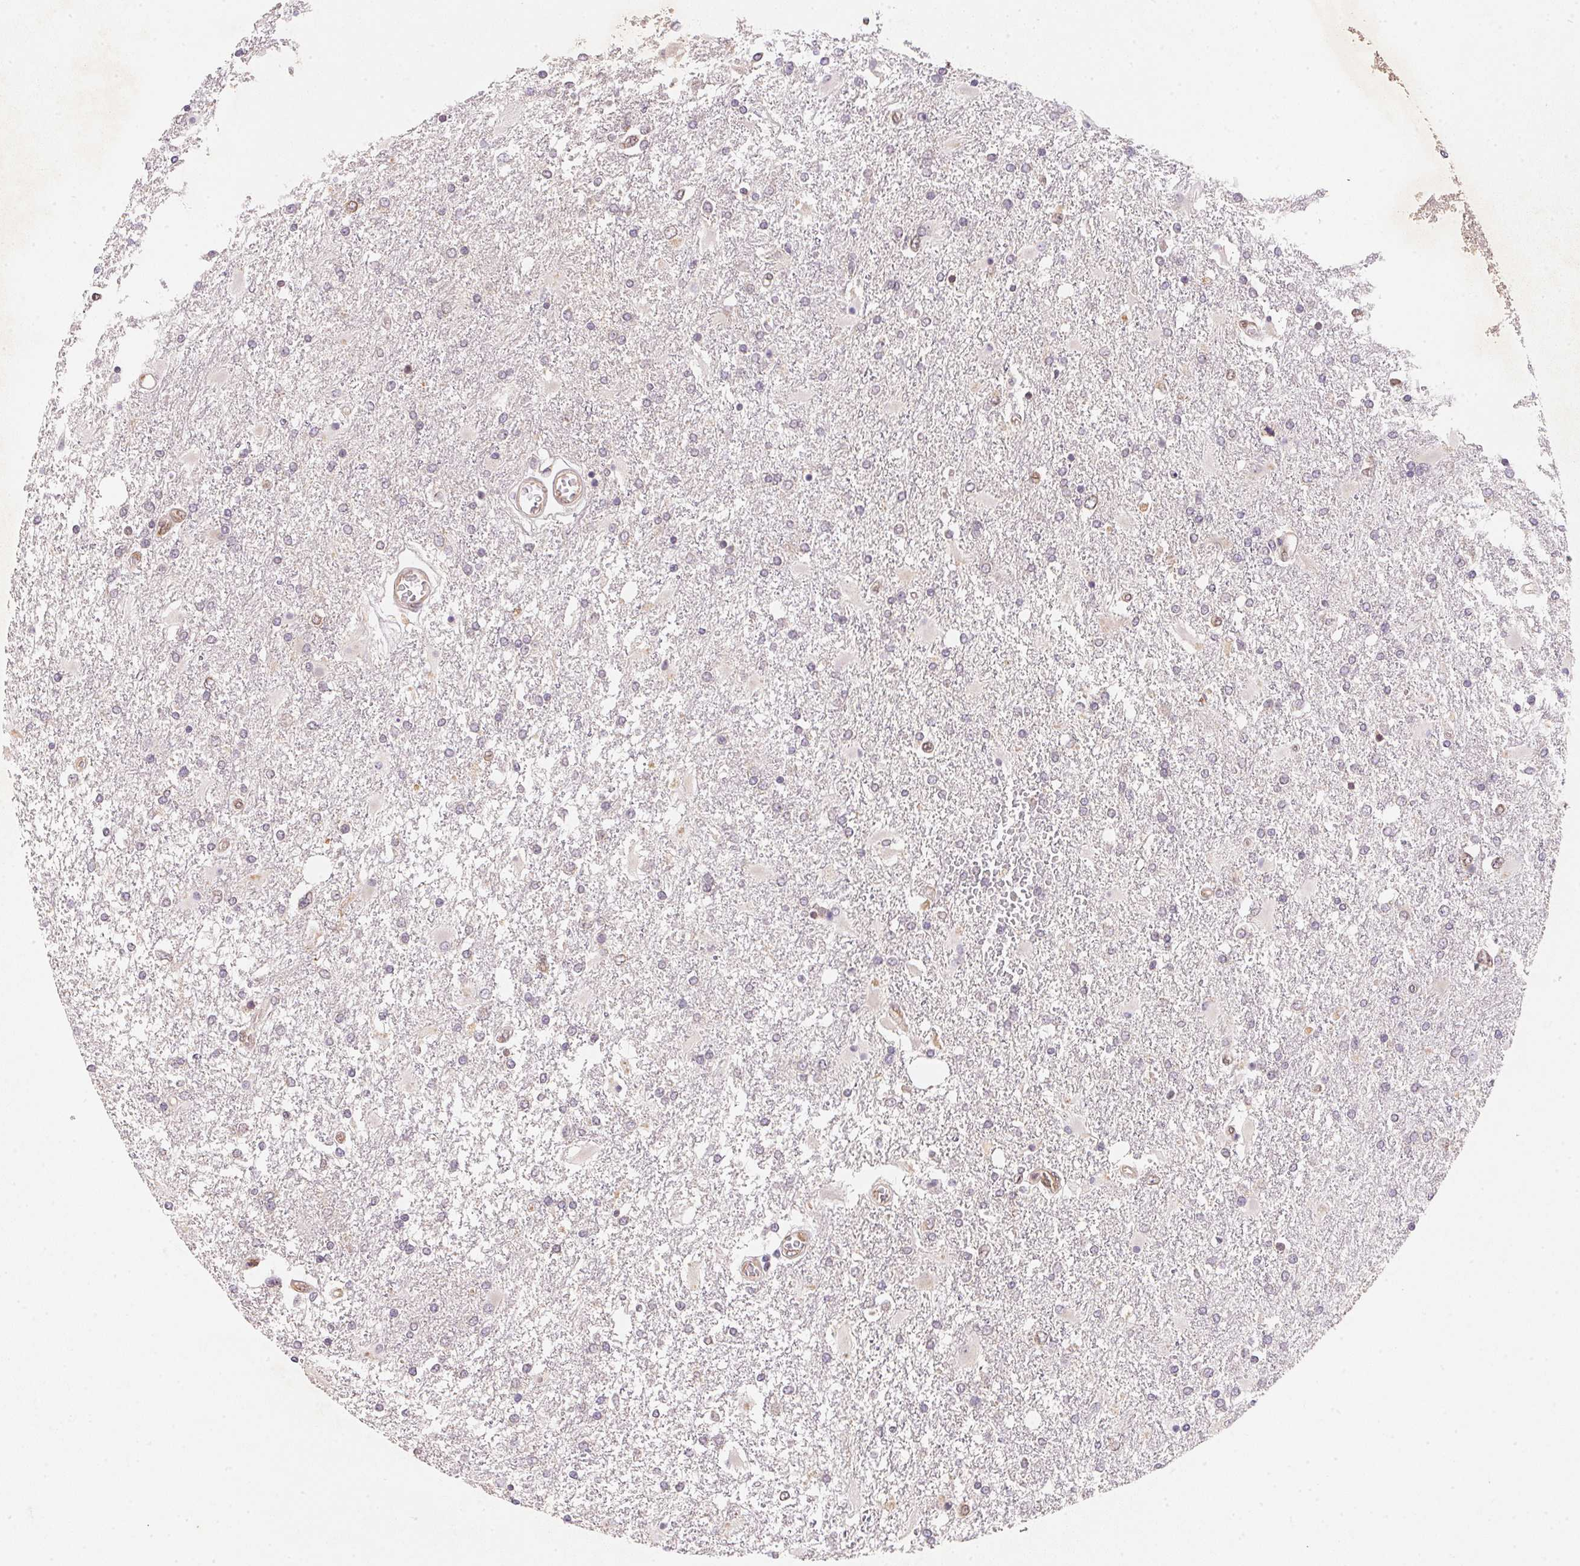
{"staining": {"intensity": "negative", "quantity": "none", "location": "none"}, "tissue": "glioma", "cell_type": "Tumor cells", "image_type": "cancer", "snomed": [{"axis": "morphology", "description": "Glioma, malignant, High grade"}, {"axis": "topography", "description": "Cerebral cortex"}], "caption": "Immunohistochemistry of high-grade glioma (malignant) displays no positivity in tumor cells.", "gene": "EI24", "patient": {"sex": "male", "age": 79}}